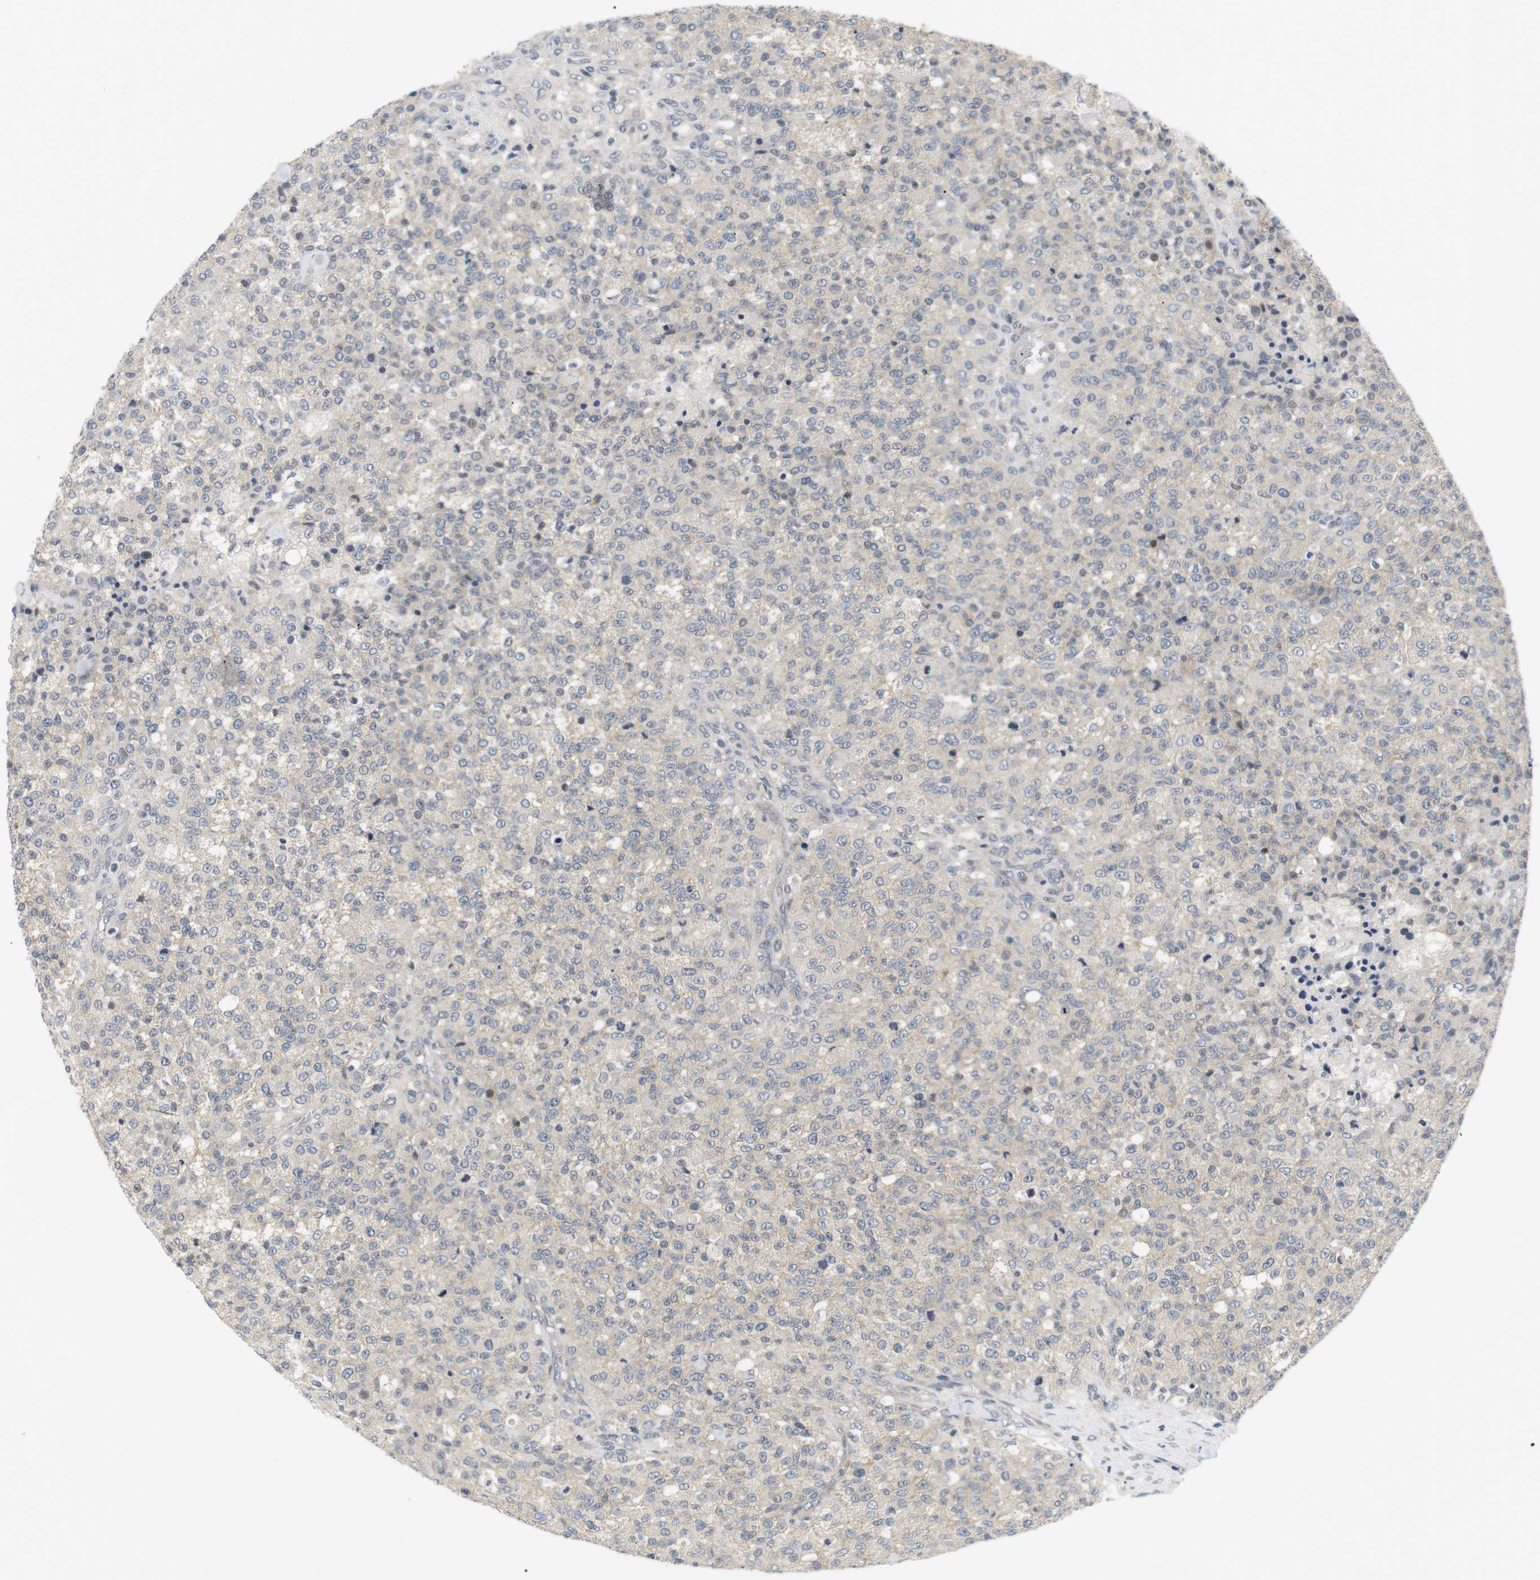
{"staining": {"intensity": "negative", "quantity": "none", "location": "none"}, "tissue": "testis cancer", "cell_type": "Tumor cells", "image_type": "cancer", "snomed": [{"axis": "morphology", "description": "Seminoma, NOS"}, {"axis": "topography", "description": "Testis"}], "caption": "Tumor cells are negative for protein expression in human testis cancer.", "gene": "EVA1C", "patient": {"sex": "male", "age": 59}}